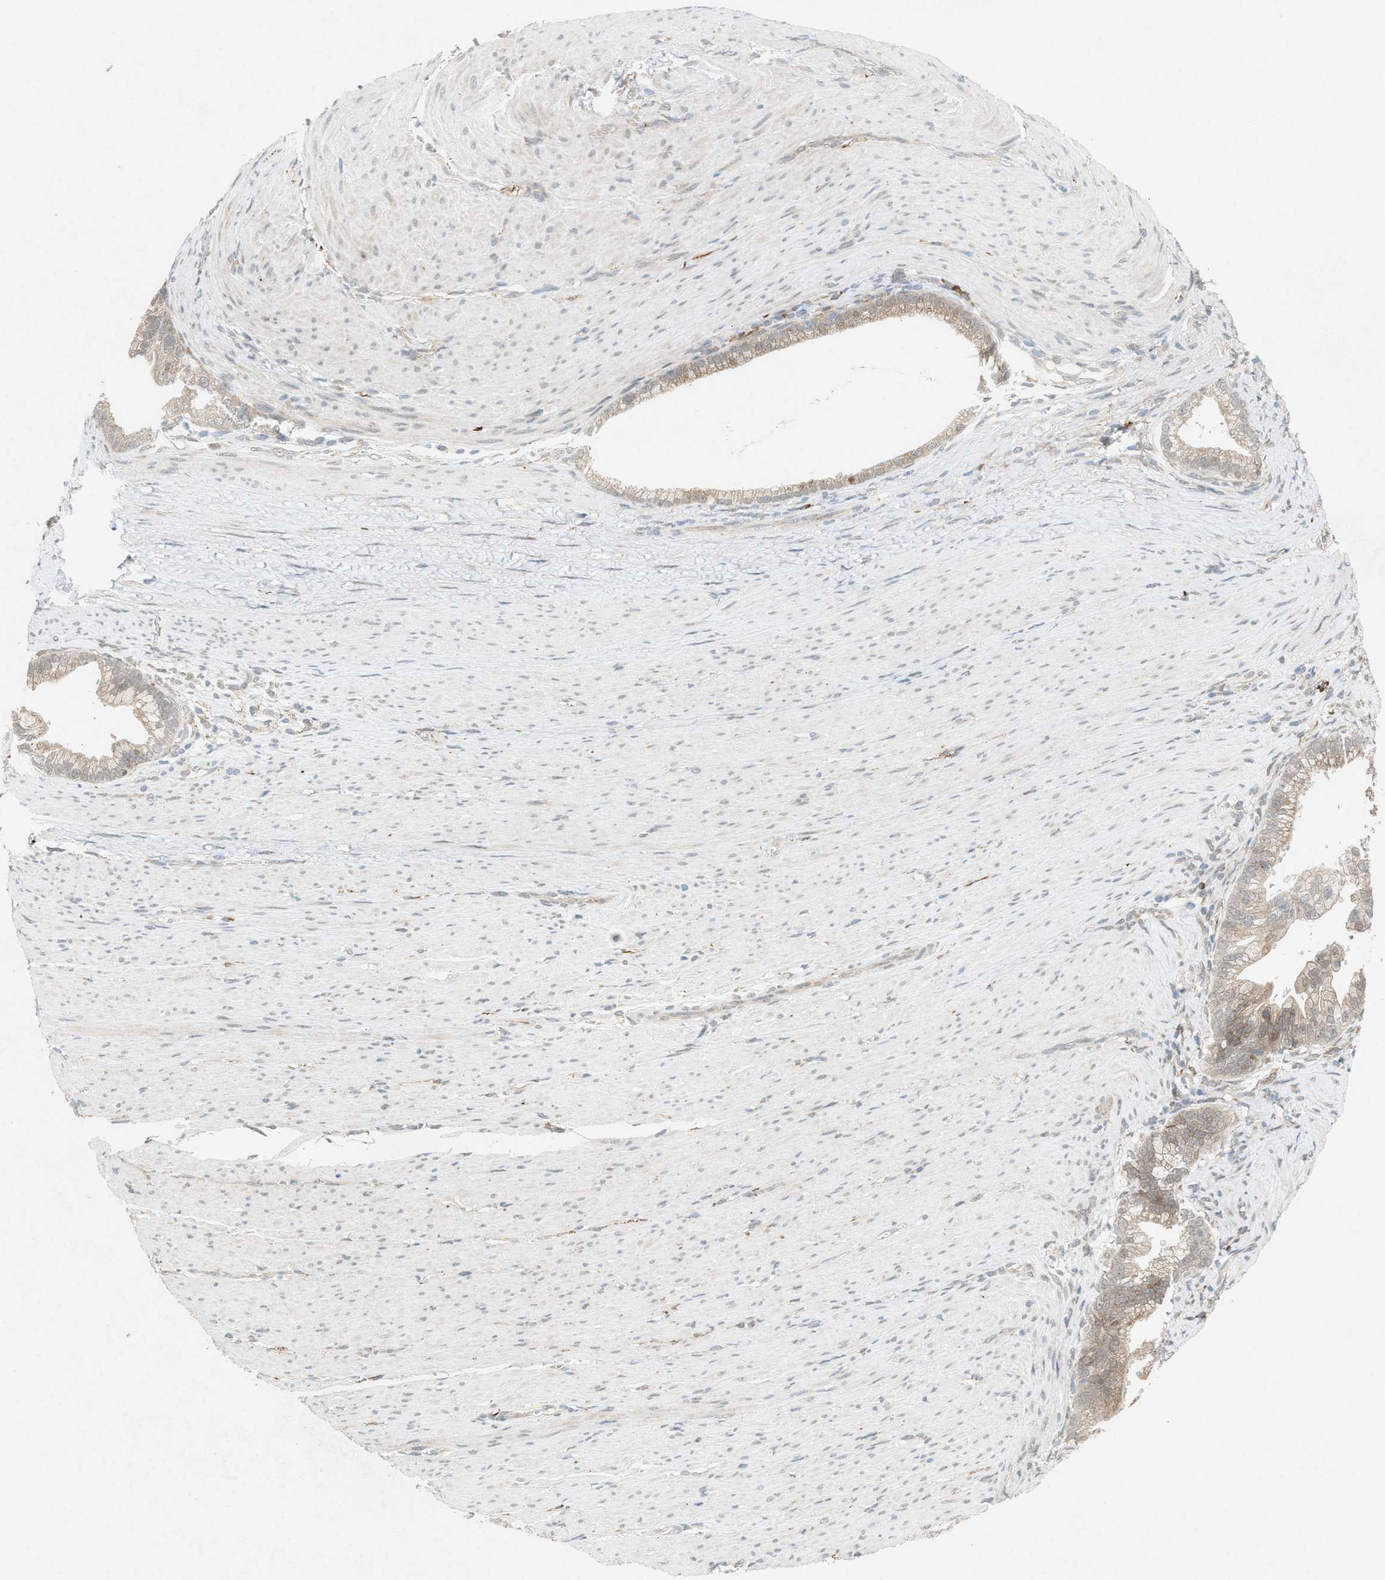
{"staining": {"intensity": "weak", "quantity": "25%-75%", "location": "cytoplasmic/membranous"}, "tissue": "pancreatic cancer", "cell_type": "Tumor cells", "image_type": "cancer", "snomed": [{"axis": "morphology", "description": "Adenocarcinoma, NOS"}, {"axis": "topography", "description": "Pancreas"}], "caption": "There is low levels of weak cytoplasmic/membranous positivity in tumor cells of pancreatic adenocarcinoma, as demonstrated by immunohistochemical staining (brown color).", "gene": "MFSD6", "patient": {"sex": "male", "age": 69}}